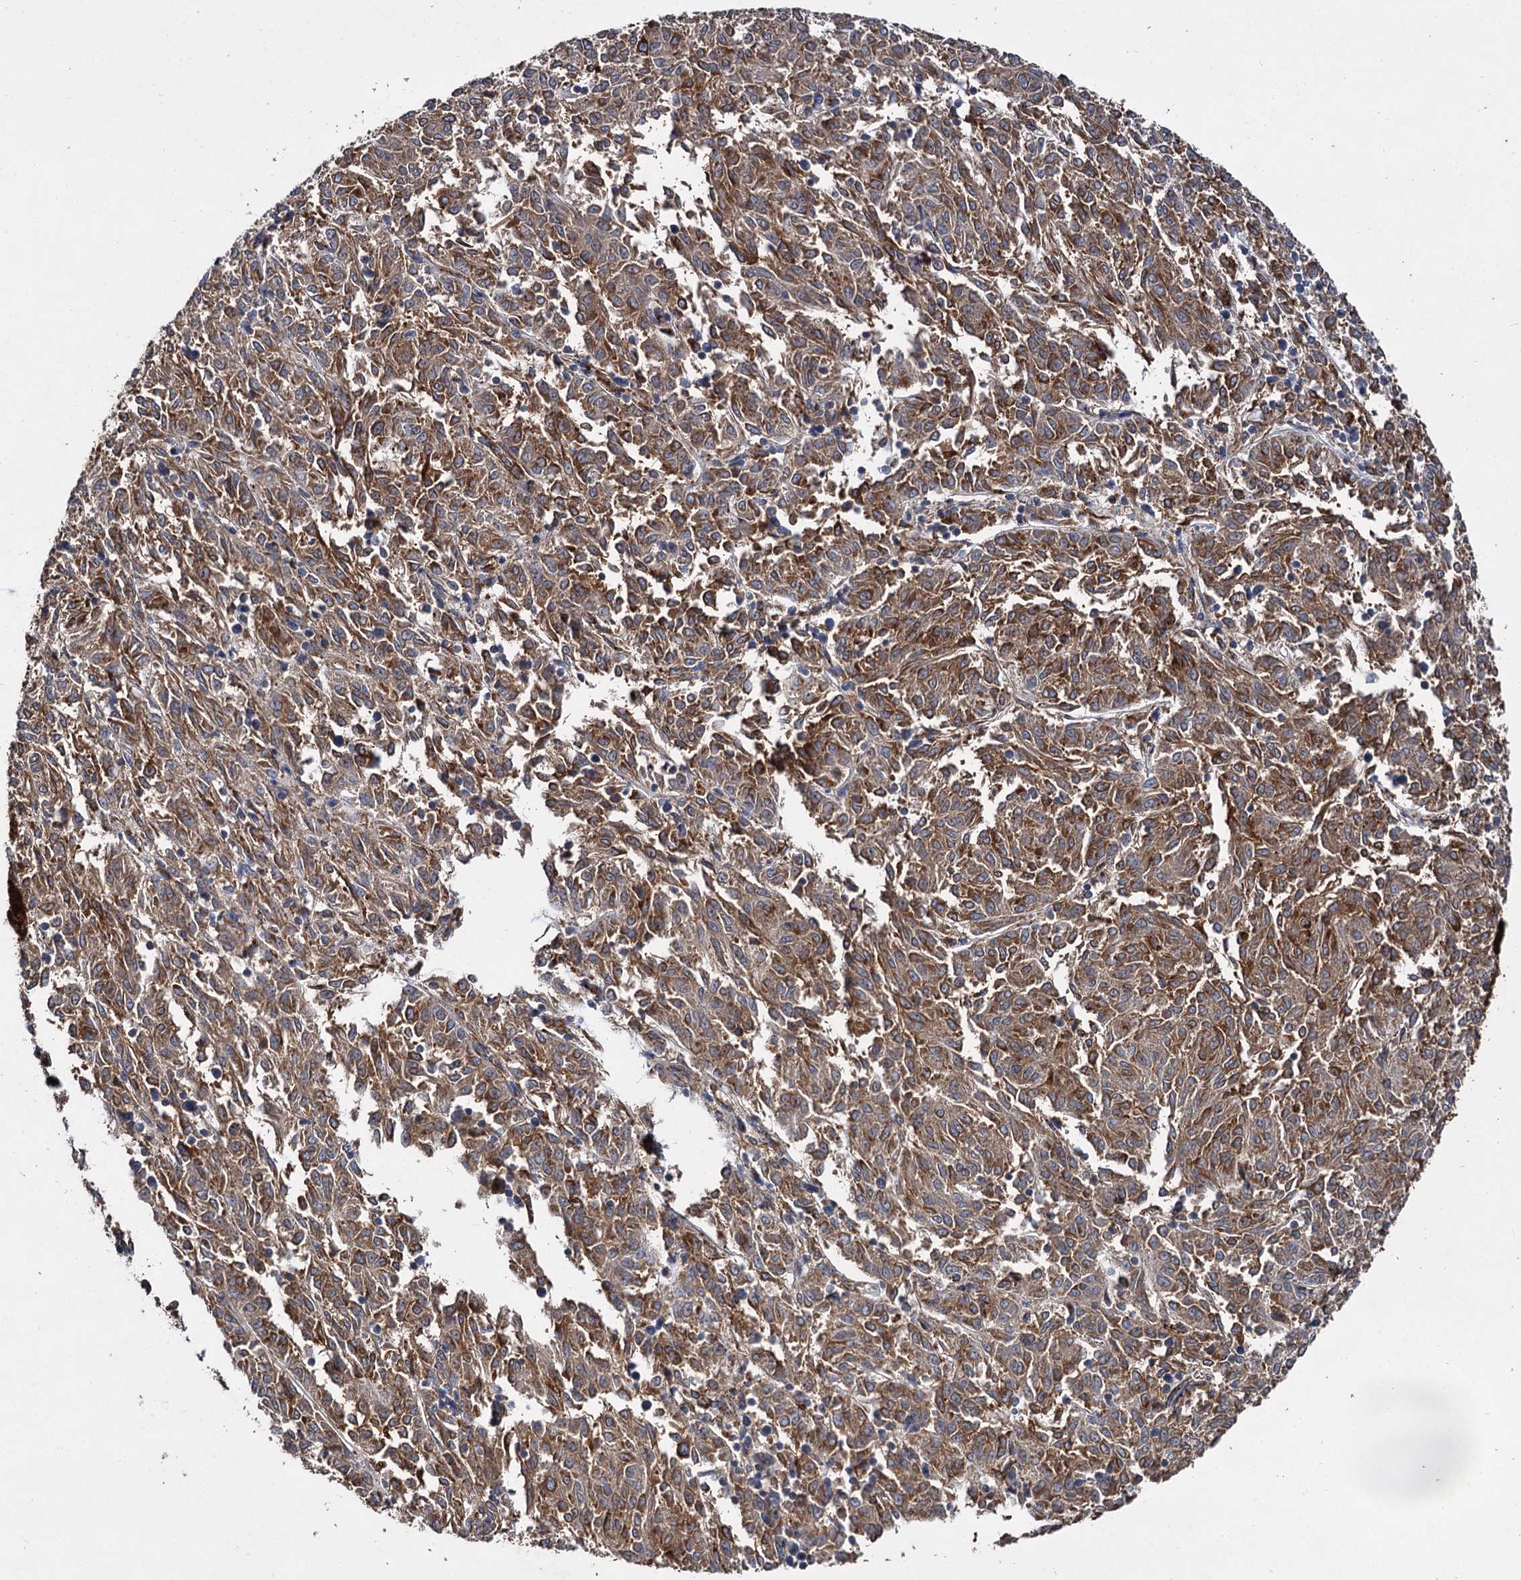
{"staining": {"intensity": "strong", "quantity": ">75%", "location": "cytoplasmic/membranous"}, "tissue": "melanoma", "cell_type": "Tumor cells", "image_type": "cancer", "snomed": [{"axis": "morphology", "description": "Malignant melanoma, NOS"}, {"axis": "topography", "description": "Skin"}], "caption": "Immunohistochemical staining of human malignant melanoma reveals high levels of strong cytoplasmic/membranous protein positivity in about >75% of tumor cells. Ihc stains the protein in brown and the nuclei are stained blue.", "gene": "GBA1", "patient": {"sex": "female", "age": 72}}